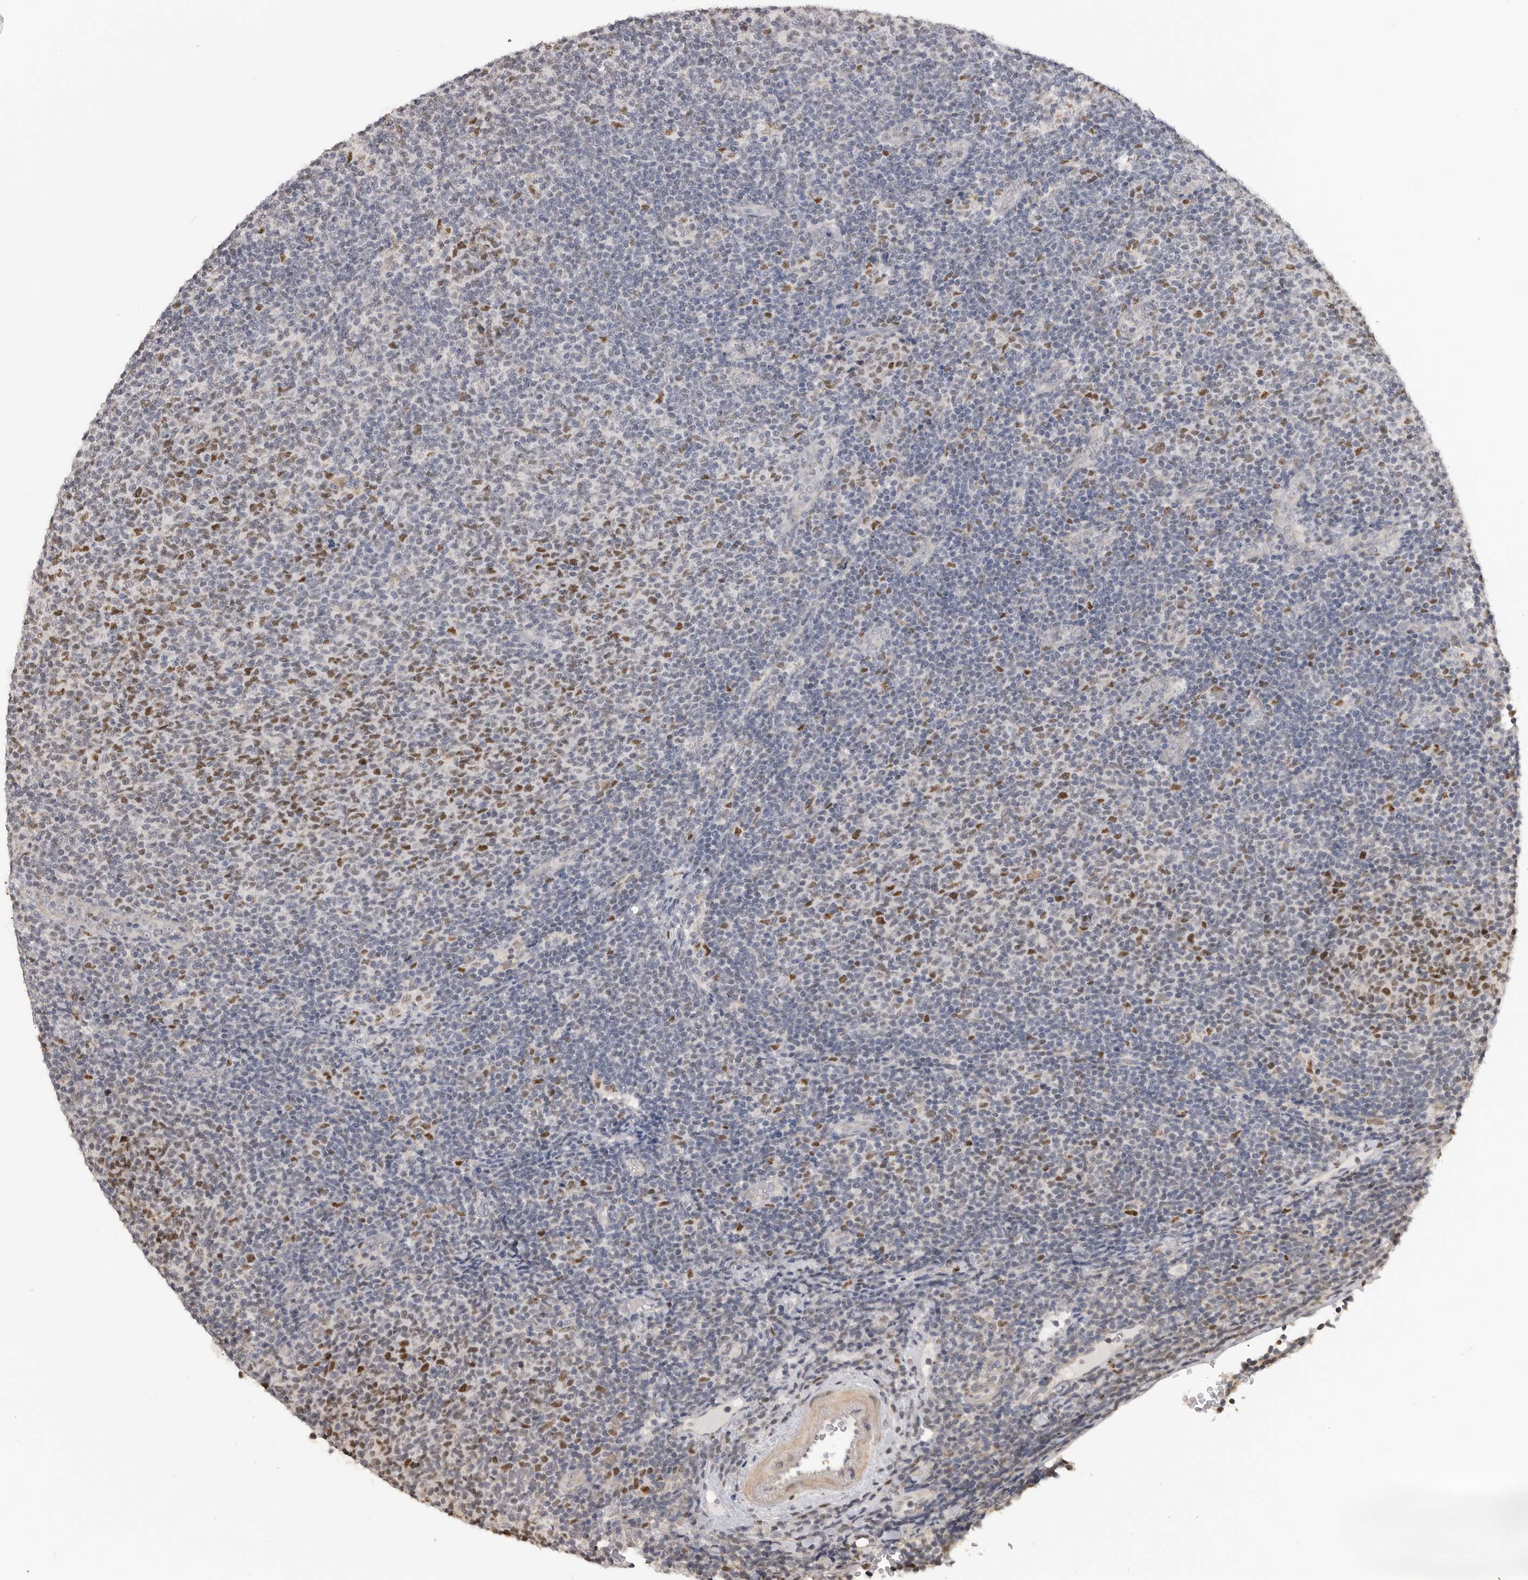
{"staining": {"intensity": "moderate", "quantity": "25%-75%", "location": "nuclear"}, "tissue": "lymphoma", "cell_type": "Tumor cells", "image_type": "cancer", "snomed": [{"axis": "morphology", "description": "Malignant lymphoma, non-Hodgkin's type, Low grade"}, {"axis": "topography", "description": "Lymph node"}], "caption": "Tumor cells exhibit medium levels of moderate nuclear staining in approximately 25%-75% of cells in human lymphoma.", "gene": "SMARCC1", "patient": {"sex": "male", "age": 66}}